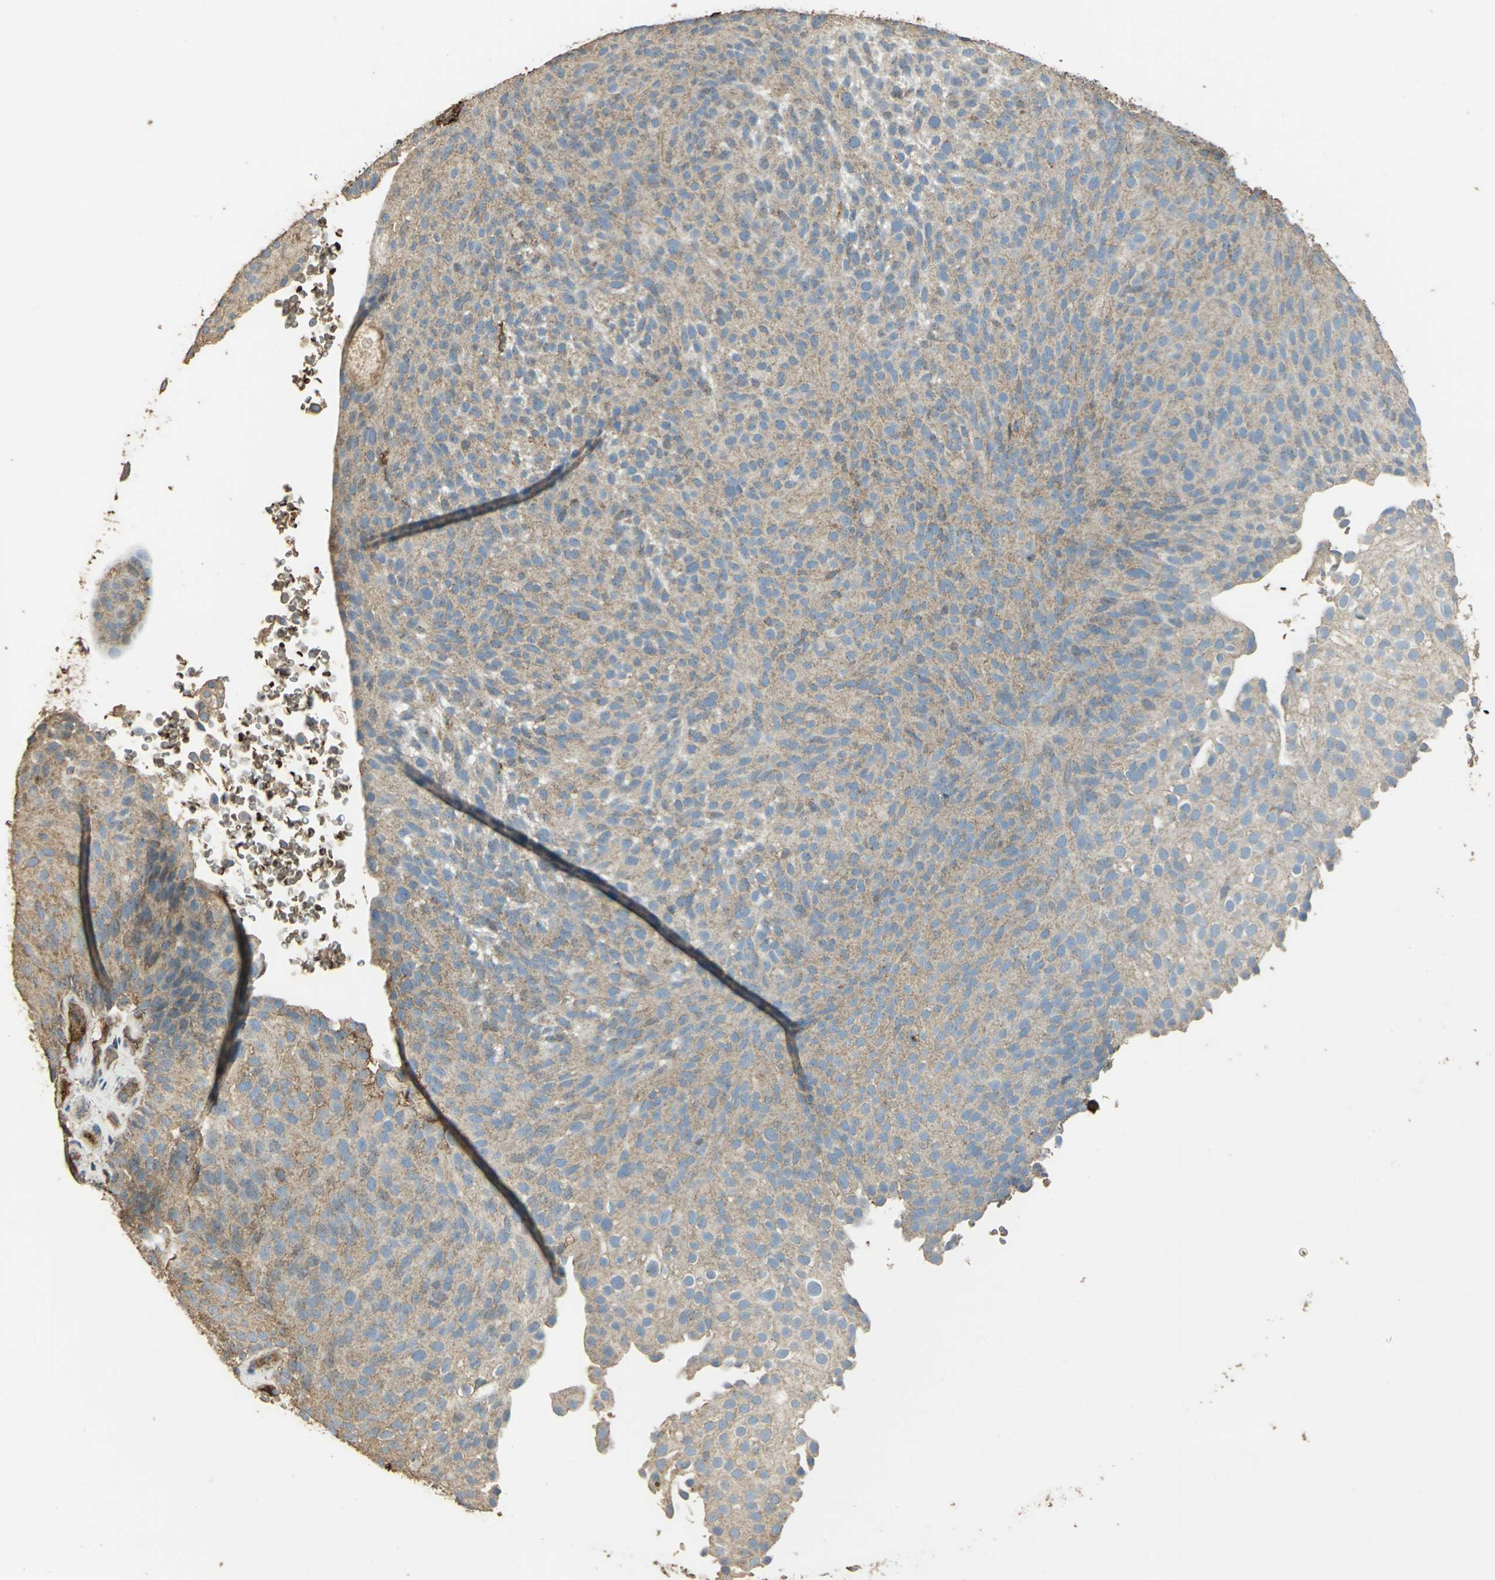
{"staining": {"intensity": "weak", "quantity": ">75%", "location": "cytoplasmic/membranous"}, "tissue": "urothelial cancer", "cell_type": "Tumor cells", "image_type": "cancer", "snomed": [{"axis": "morphology", "description": "Urothelial carcinoma, Low grade"}, {"axis": "topography", "description": "Urinary bladder"}], "caption": "Urothelial cancer stained with a brown dye displays weak cytoplasmic/membranous positive expression in approximately >75% of tumor cells.", "gene": "TRAPPC2", "patient": {"sex": "male", "age": 78}}